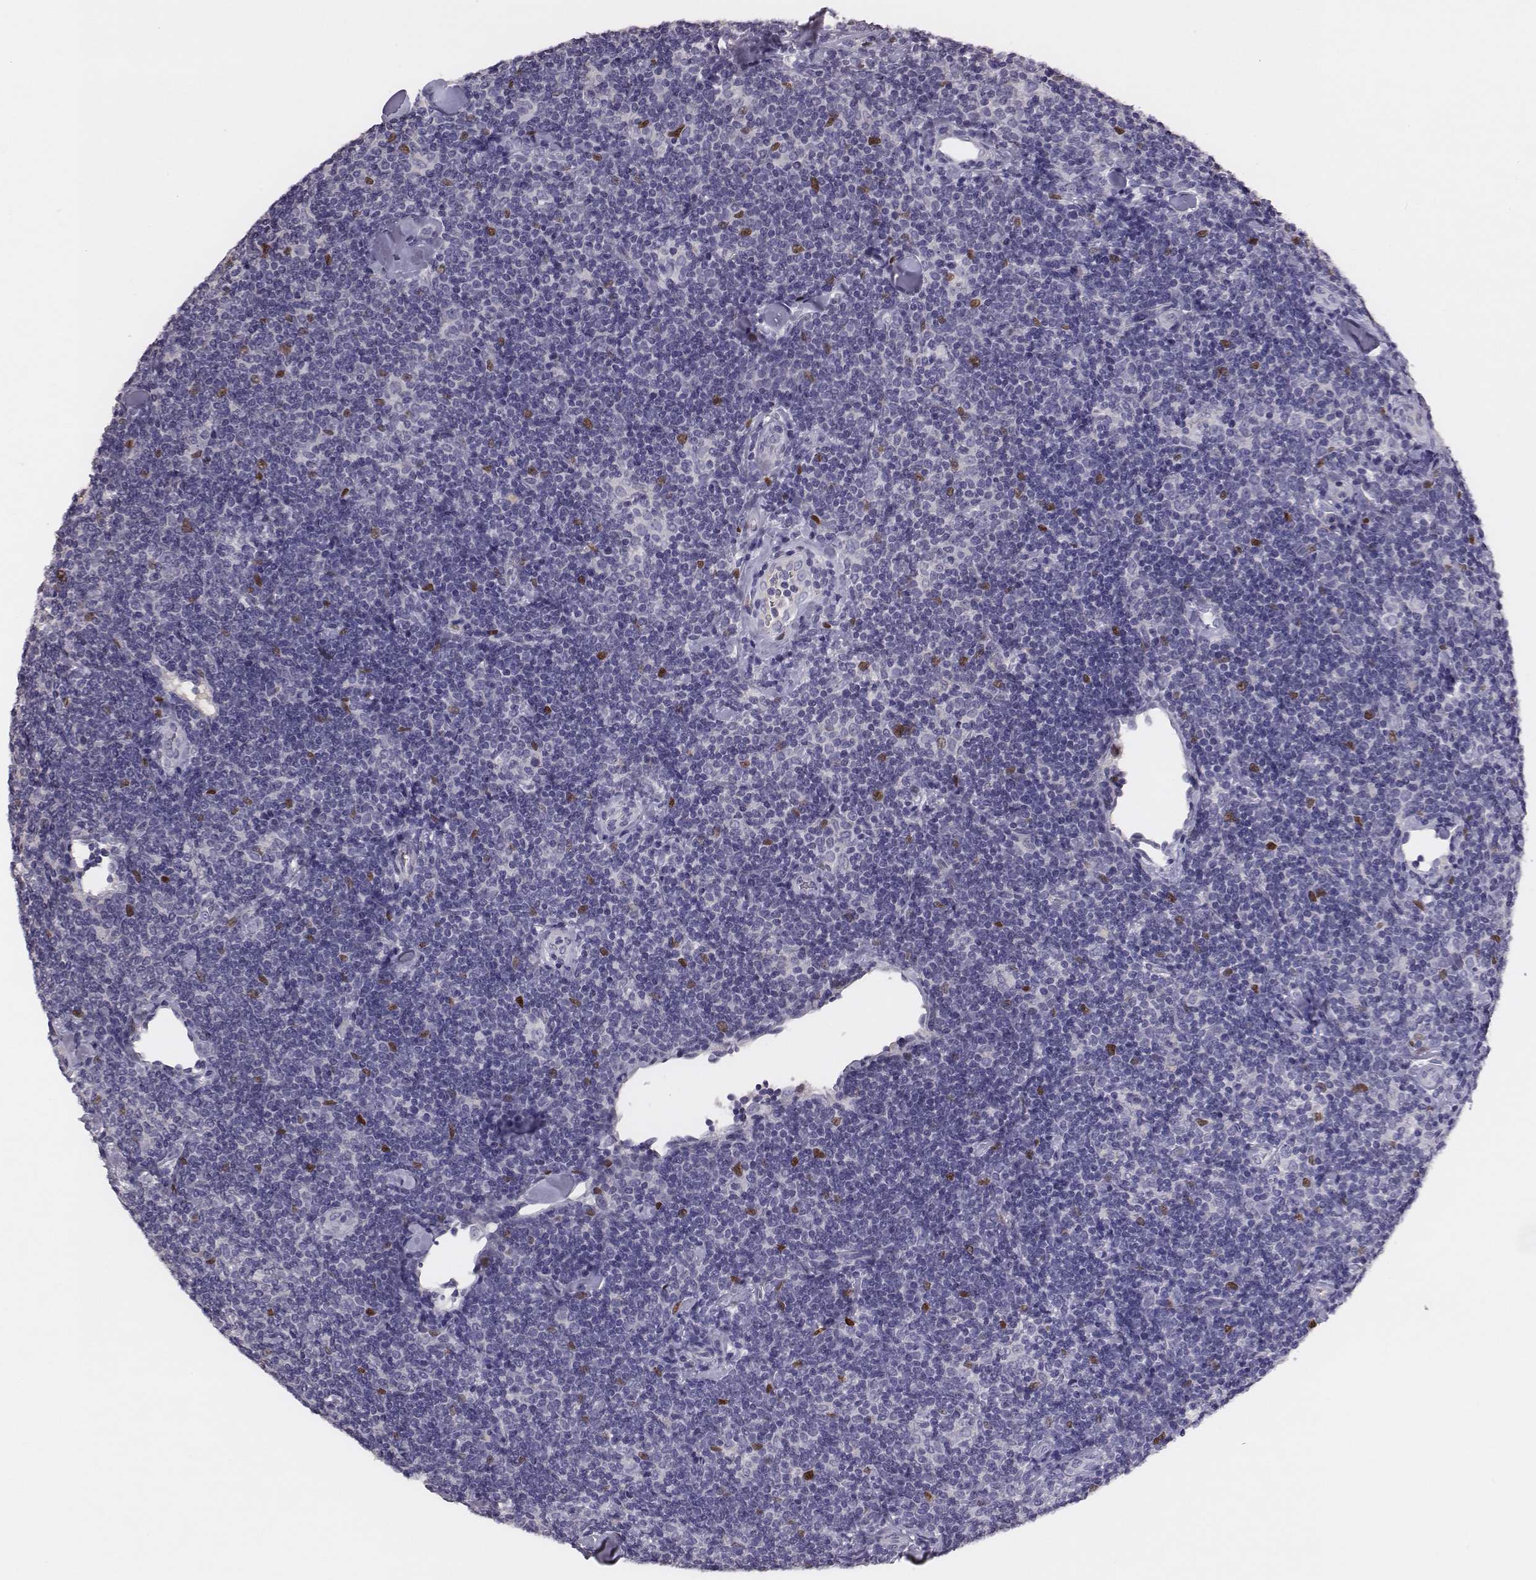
{"staining": {"intensity": "moderate", "quantity": "<25%", "location": "nuclear"}, "tissue": "lymphoma", "cell_type": "Tumor cells", "image_type": "cancer", "snomed": [{"axis": "morphology", "description": "Malignant lymphoma, non-Hodgkin's type, Low grade"}, {"axis": "topography", "description": "Lymph node"}], "caption": "An immunohistochemistry (IHC) micrograph of neoplastic tissue is shown. Protein staining in brown shows moderate nuclear positivity in malignant lymphoma, non-Hodgkin's type (low-grade) within tumor cells. Nuclei are stained in blue.", "gene": "EN1", "patient": {"sex": "female", "age": 56}}